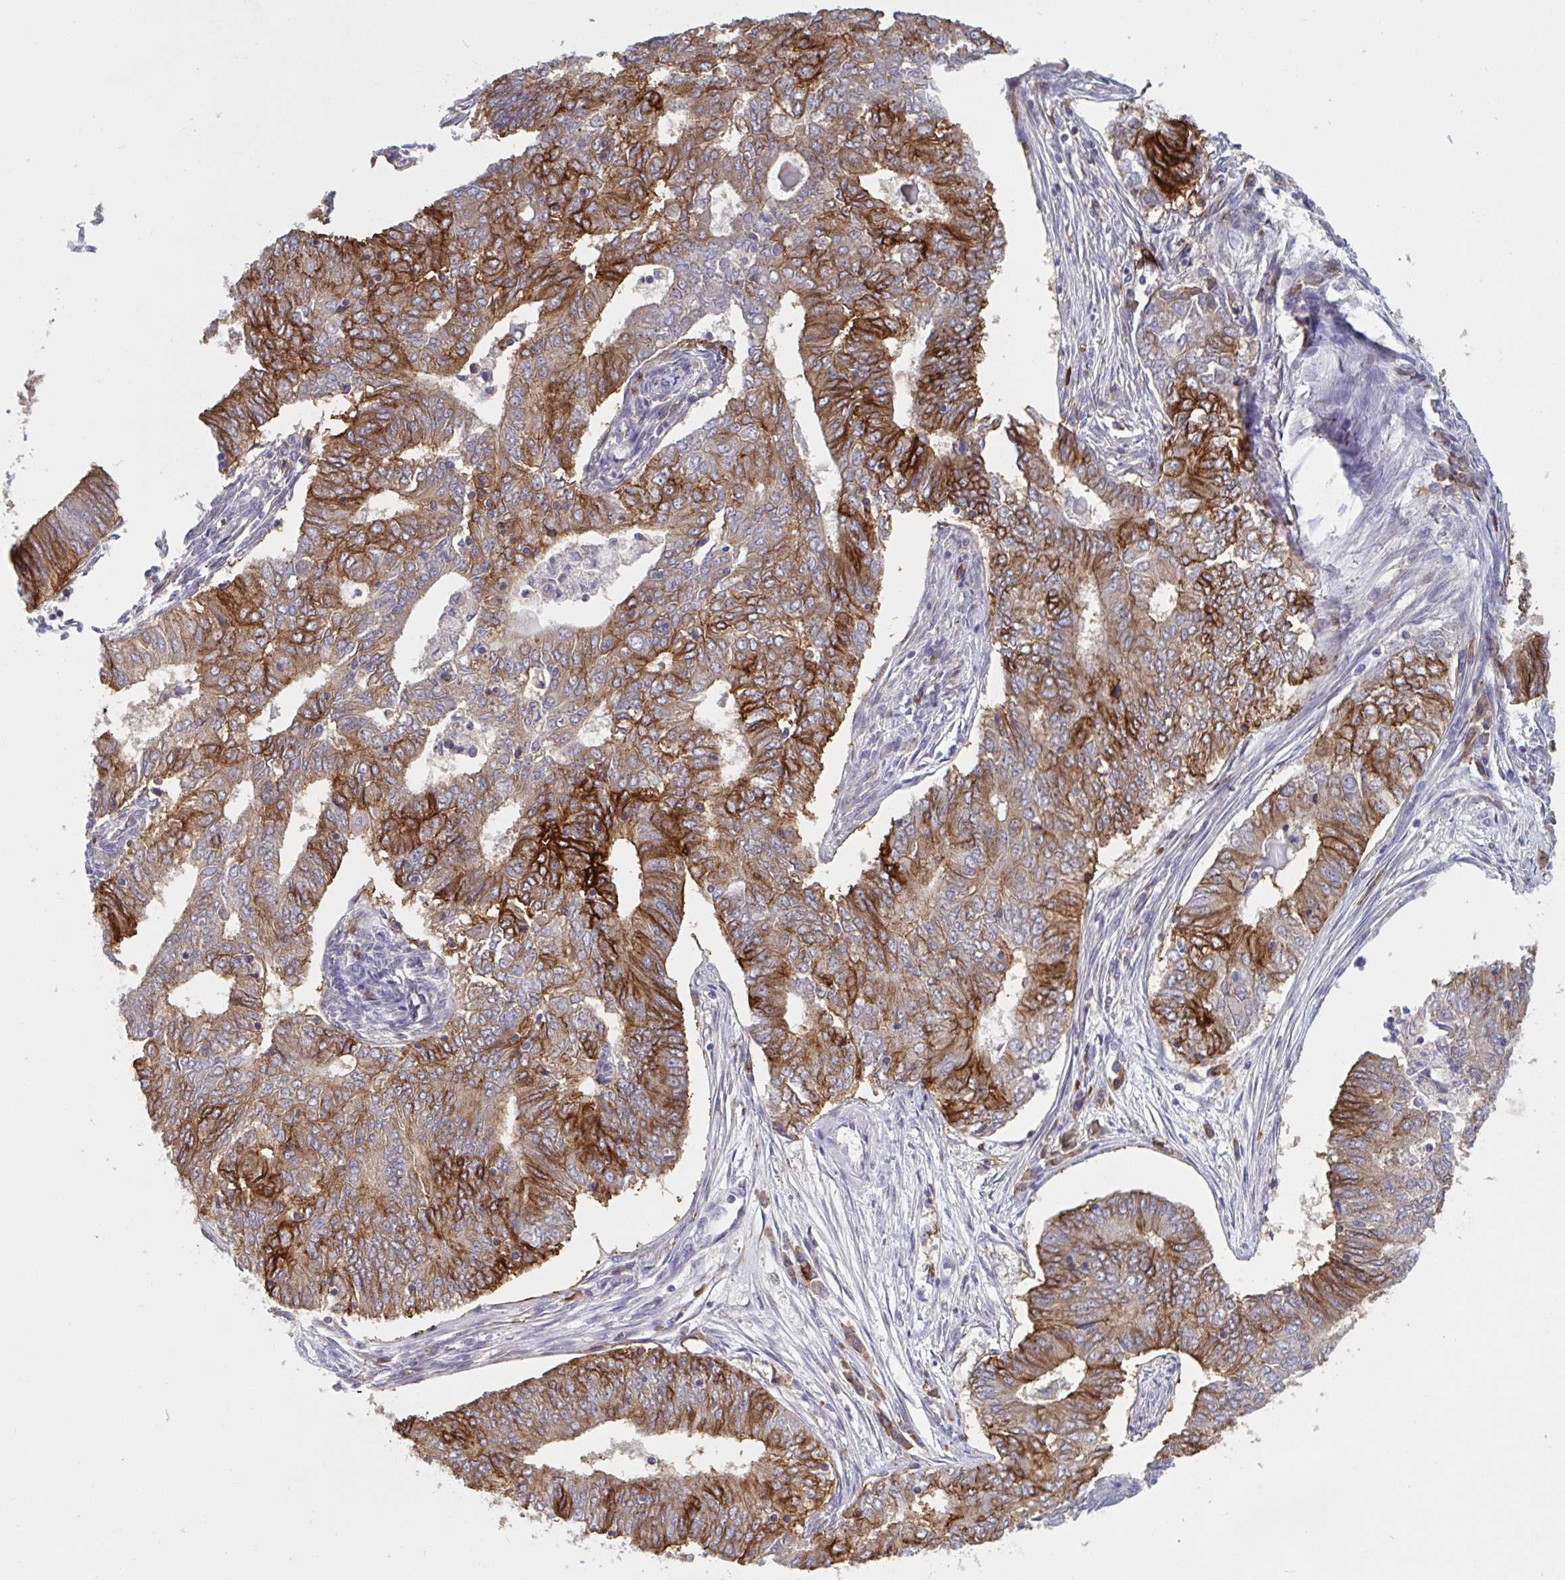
{"staining": {"intensity": "strong", "quantity": ">75%", "location": "cytoplasmic/membranous"}, "tissue": "endometrial cancer", "cell_type": "Tumor cells", "image_type": "cancer", "snomed": [{"axis": "morphology", "description": "Adenocarcinoma, NOS"}, {"axis": "topography", "description": "Endometrium"}], "caption": "DAB immunohistochemical staining of endometrial cancer (adenocarcinoma) exhibits strong cytoplasmic/membranous protein positivity in about >75% of tumor cells. (DAB (3,3'-diaminobenzidine) IHC, brown staining for protein, blue staining for nuclei).", "gene": "CD1E", "patient": {"sex": "female", "age": 62}}